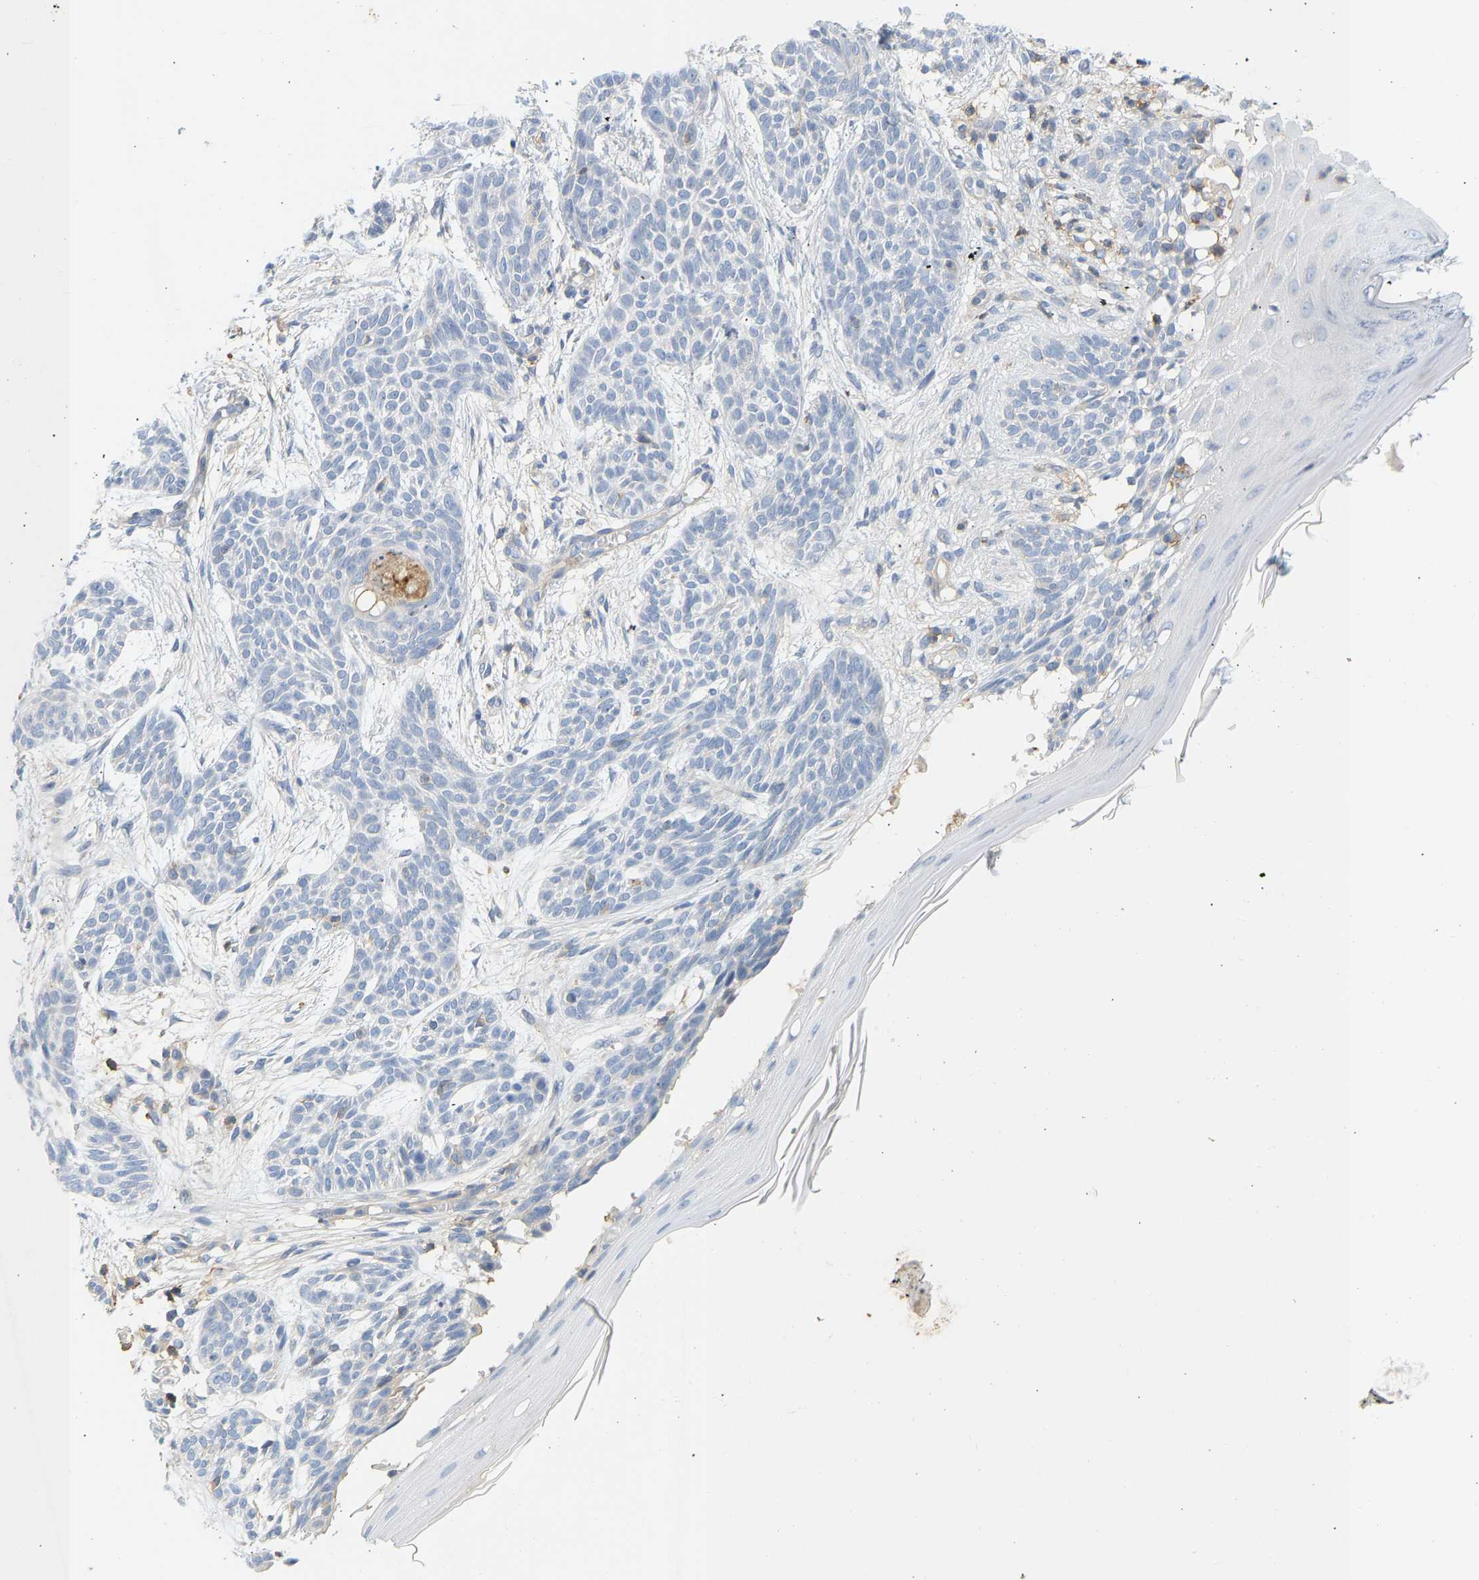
{"staining": {"intensity": "negative", "quantity": "none", "location": "none"}, "tissue": "skin cancer", "cell_type": "Tumor cells", "image_type": "cancer", "snomed": [{"axis": "morphology", "description": "Basal cell carcinoma"}, {"axis": "topography", "description": "Skin"}], "caption": "Immunohistochemistry of human skin basal cell carcinoma exhibits no positivity in tumor cells.", "gene": "BVES", "patient": {"sex": "female", "age": 59}}